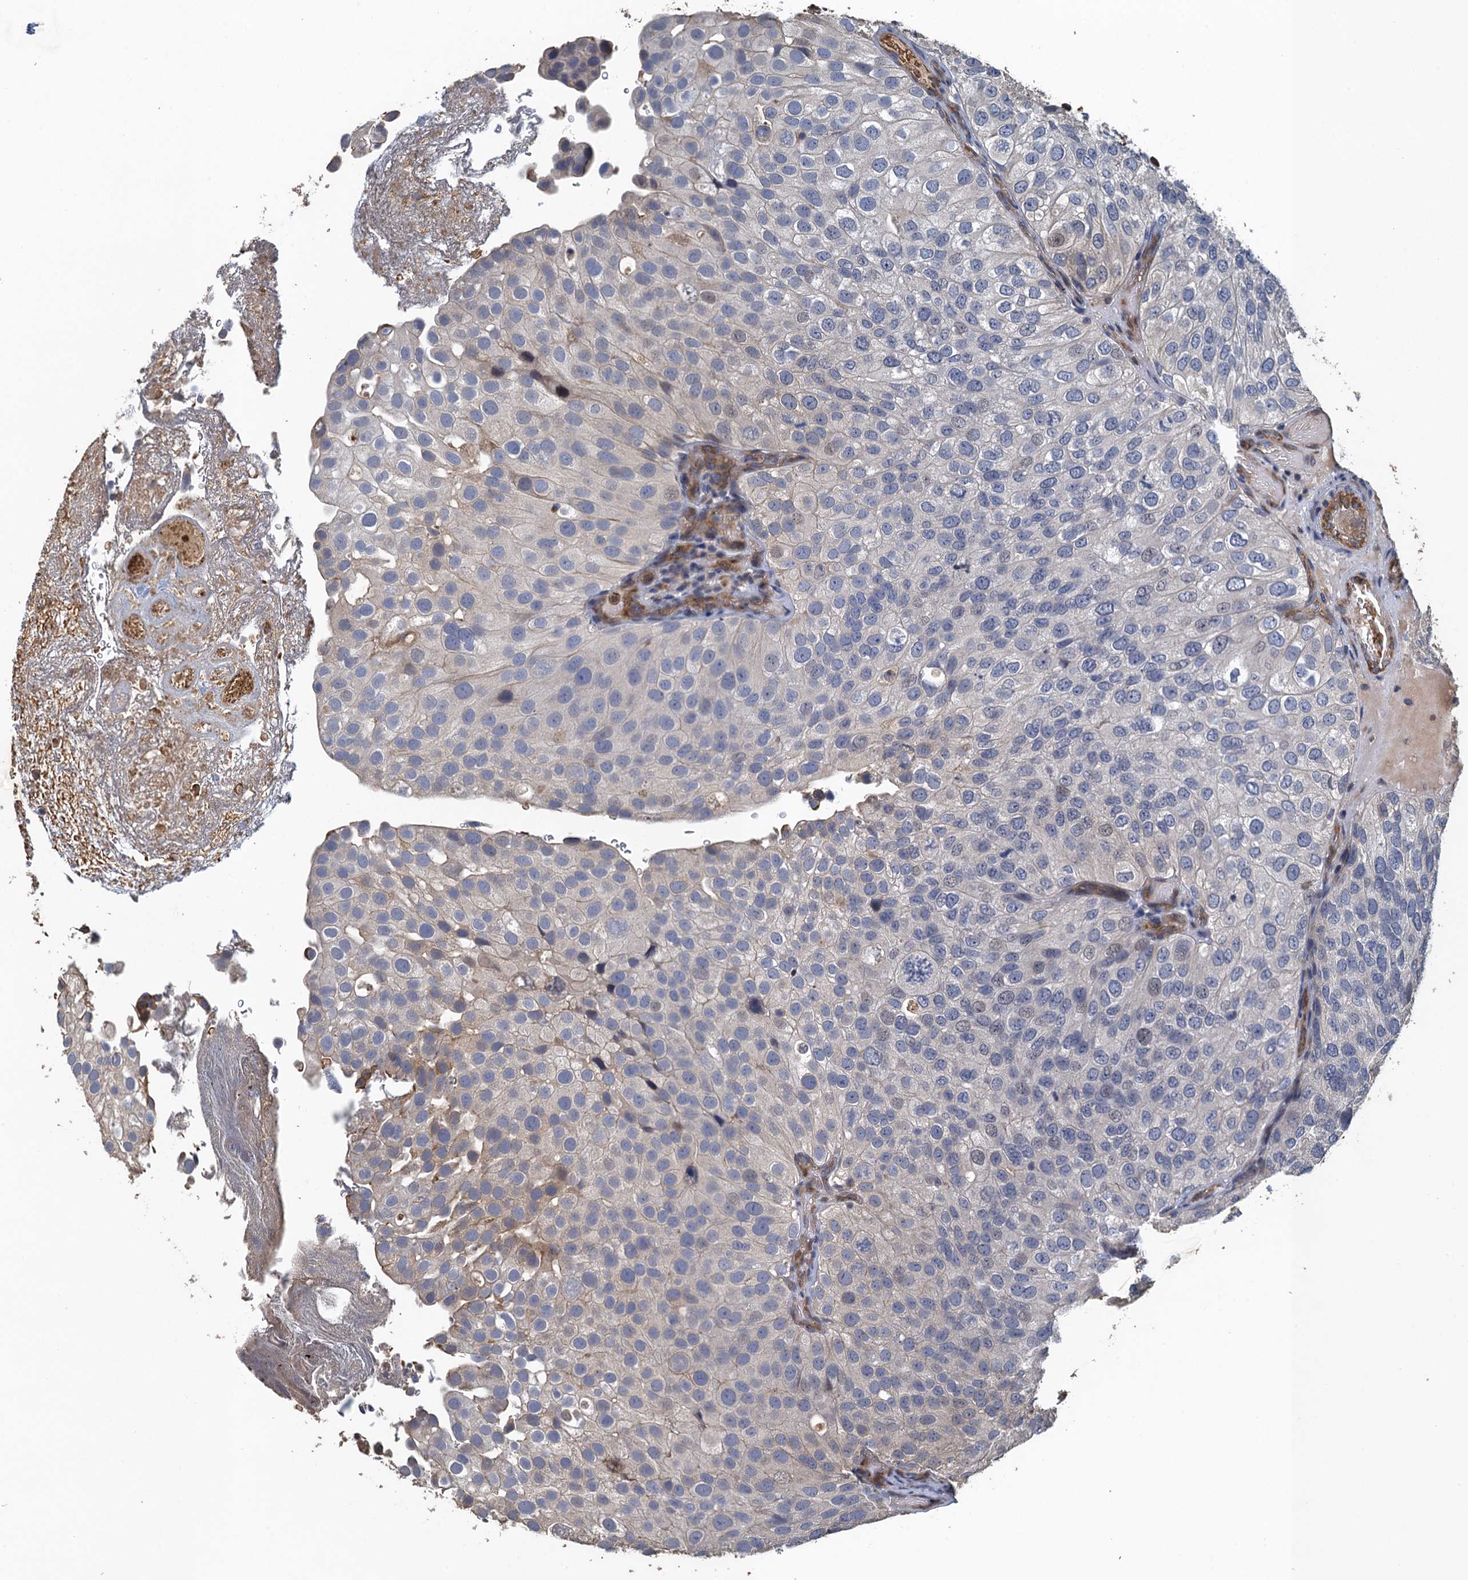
{"staining": {"intensity": "negative", "quantity": "none", "location": "none"}, "tissue": "urothelial cancer", "cell_type": "Tumor cells", "image_type": "cancer", "snomed": [{"axis": "morphology", "description": "Urothelial carcinoma, Low grade"}, {"axis": "topography", "description": "Urinary bladder"}], "caption": "IHC of urothelial carcinoma (low-grade) exhibits no expression in tumor cells. (Immunohistochemistry, brightfield microscopy, high magnification).", "gene": "ACSBG1", "patient": {"sex": "male", "age": 78}}